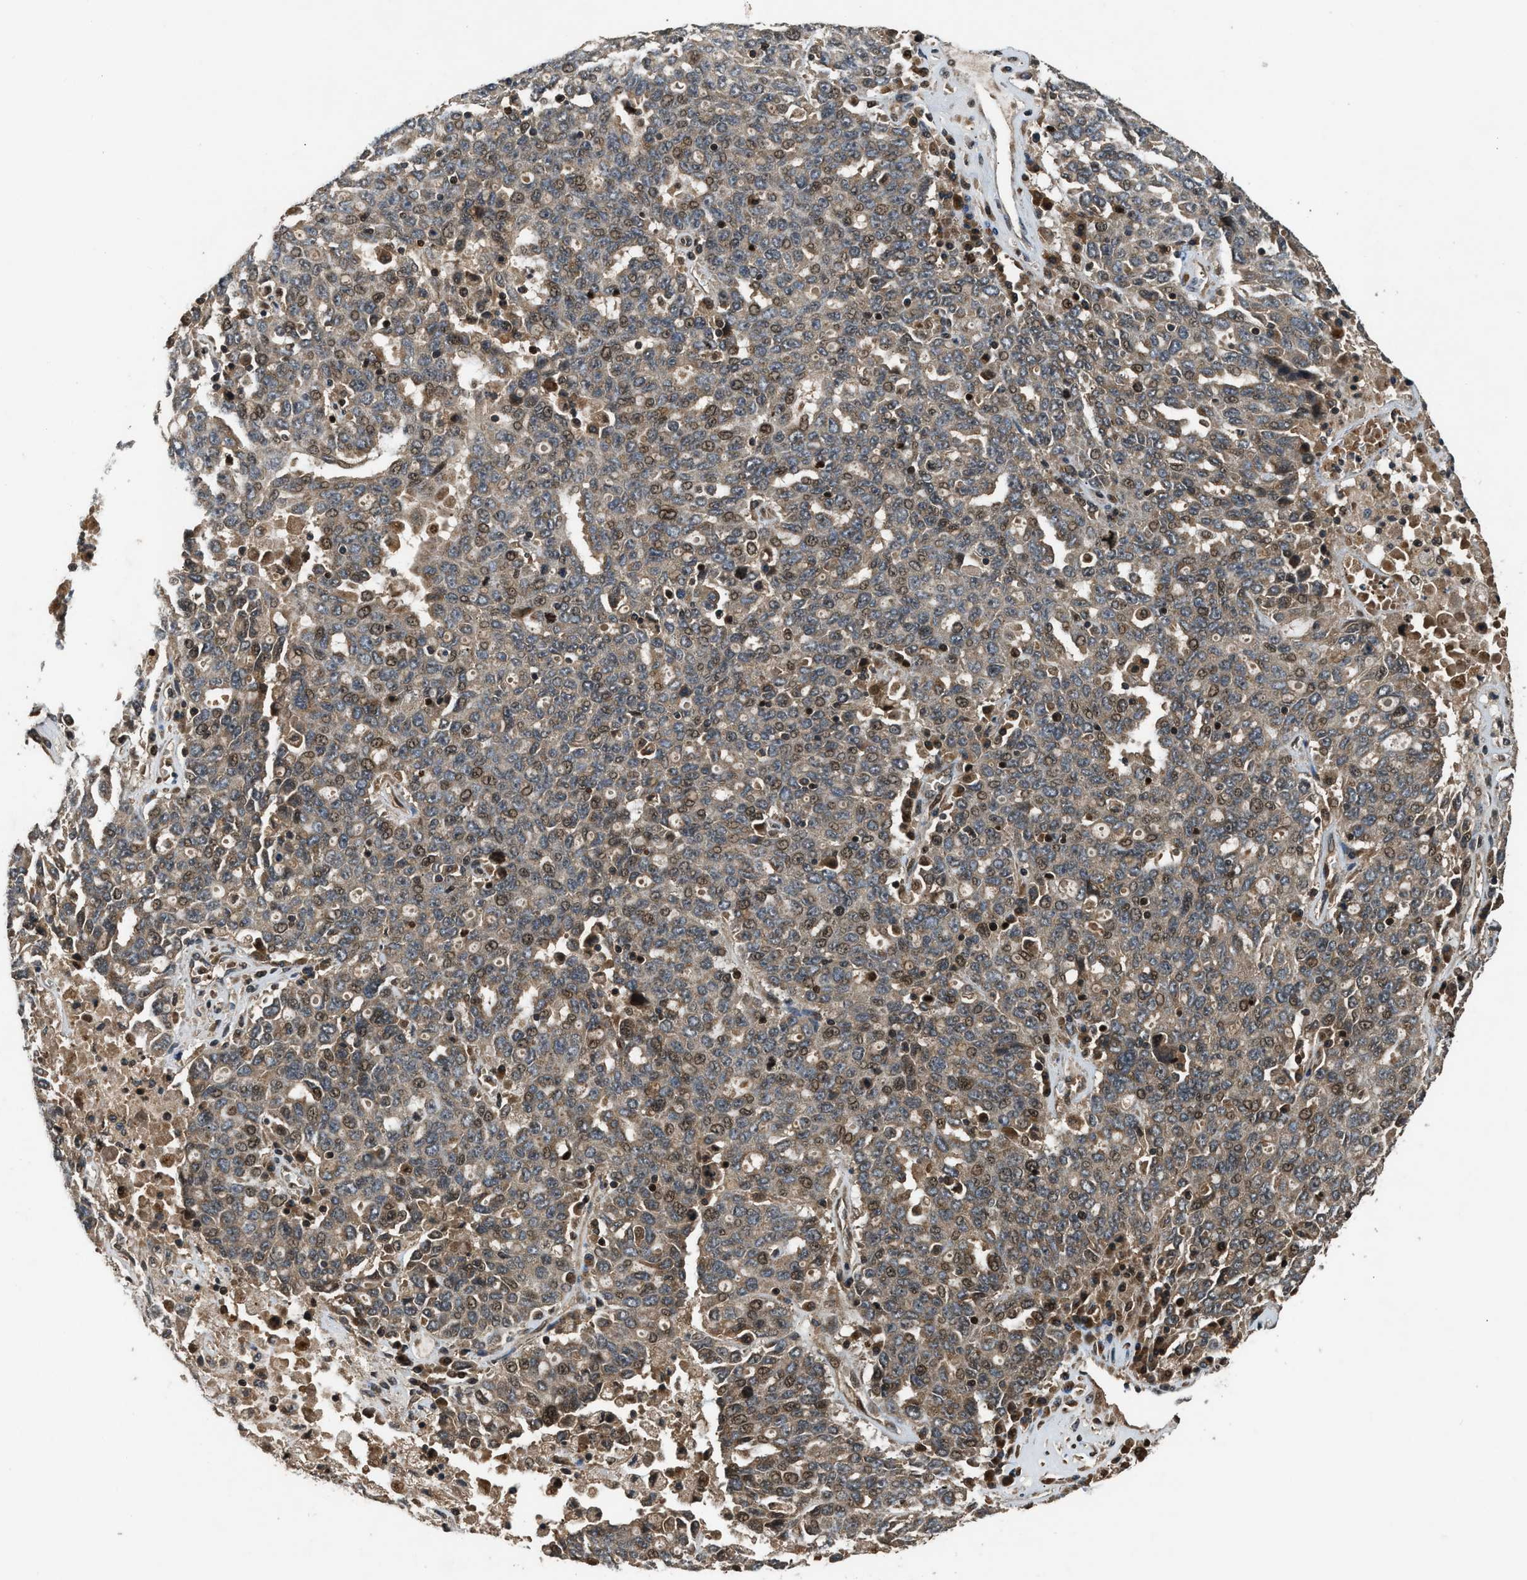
{"staining": {"intensity": "moderate", "quantity": ">75%", "location": "cytoplasmic/membranous,nuclear"}, "tissue": "ovarian cancer", "cell_type": "Tumor cells", "image_type": "cancer", "snomed": [{"axis": "morphology", "description": "Carcinoma, endometroid"}, {"axis": "topography", "description": "Ovary"}], "caption": "Protein staining of ovarian cancer (endometroid carcinoma) tissue demonstrates moderate cytoplasmic/membranous and nuclear positivity in approximately >75% of tumor cells.", "gene": "RPS6KB1", "patient": {"sex": "female", "age": 62}}